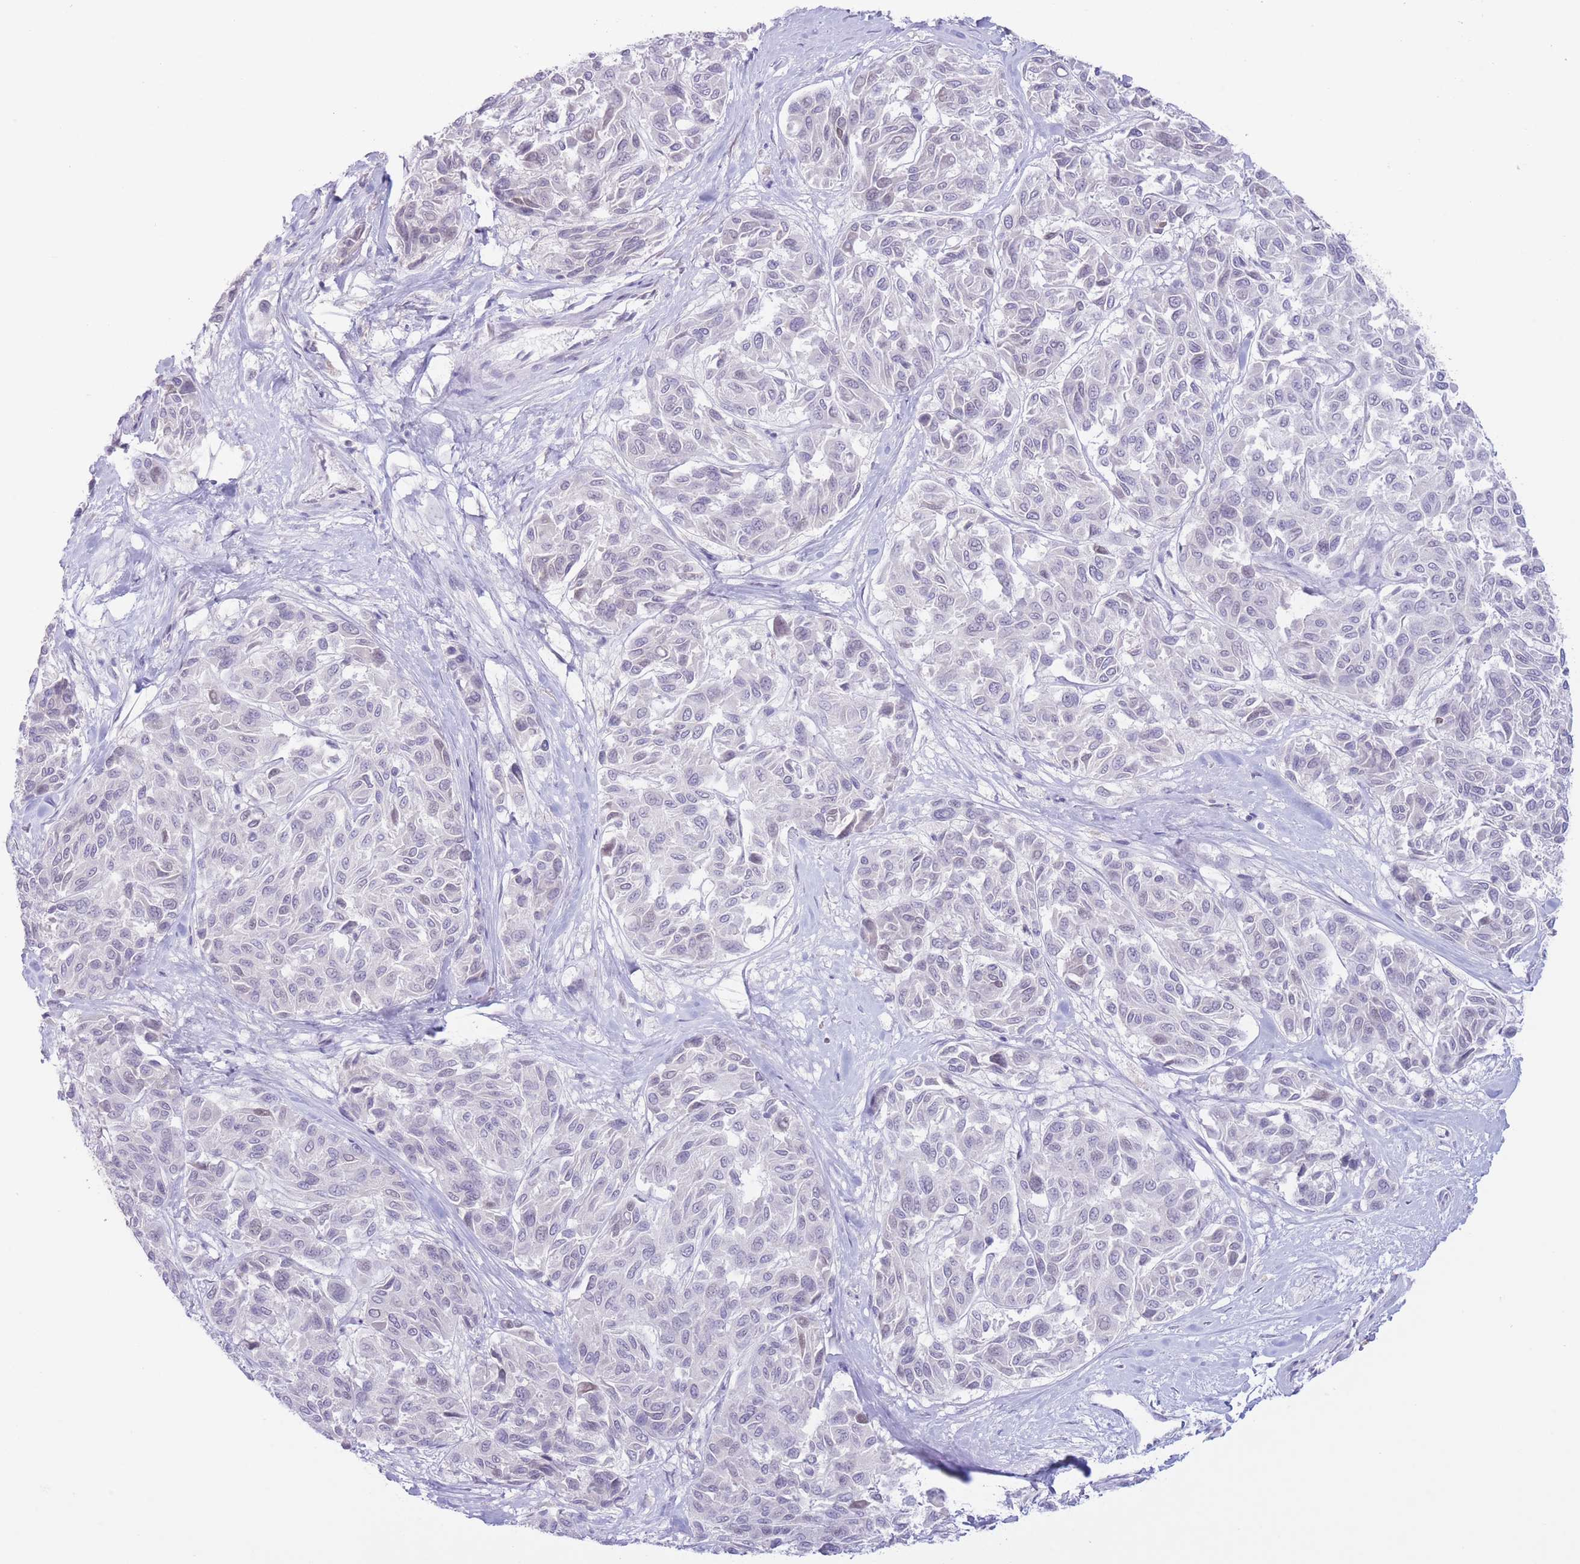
{"staining": {"intensity": "negative", "quantity": "none", "location": "none"}, "tissue": "melanoma", "cell_type": "Tumor cells", "image_type": "cancer", "snomed": [{"axis": "morphology", "description": "Malignant melanoma, NOS"}, {"axis": "topography", "description": "Skin"}], "caption": "Human malignant melanoma stained for a protein using IHC shows no staining in tumor cells.", "gene": "LCLAT1", "patient": {"sex": "female", "age": 66}}